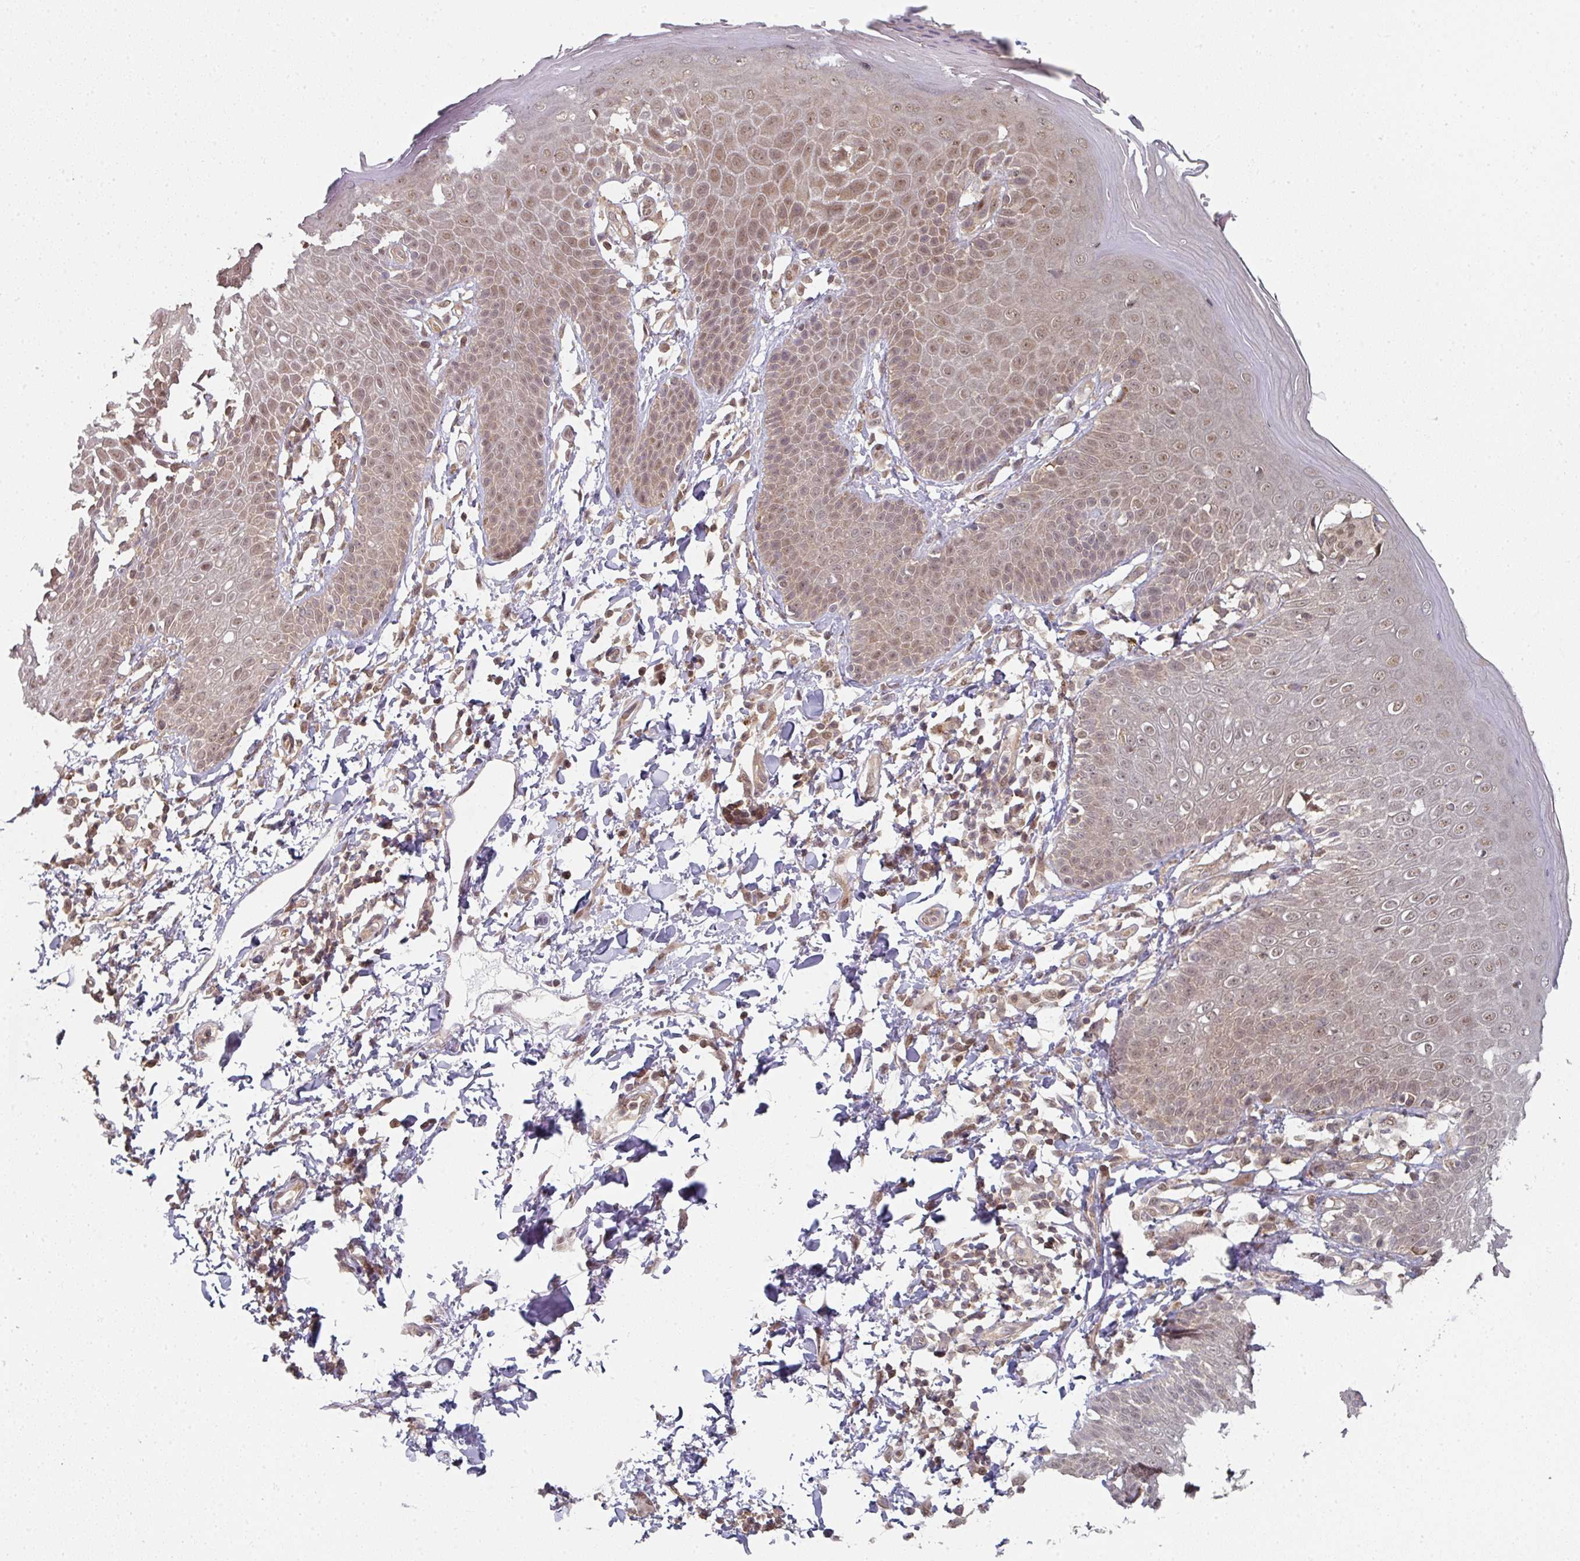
{"staining": {"intensity": "moderate", "quantity": ">75%", "location": "cytoplasmic/membranous,nuclear"}, "tissue": "skin", "cell_type": "Epidermal cells", "image_type": "normal", "snomed": [{"axis": "morphology", "description": "Normal tissue, NOS"}, {"axis": "topography", "description": "Peripheral nerve tissue"}], "caption": "Immunohistochemistry (DAB) staining of normal skin demonstrates moderate cytoplasmic/membranous,nuclear protein positivity in approximately >75% of epidermal cells. The staining was performed using DAB (3,3'-diaminobenzidine), with brown indicating positive protein expression. Nuclei are stained blue with hematoxylin.", "gene": "PSME3IP1", "patient": {"sex": "male", "age": 51}}